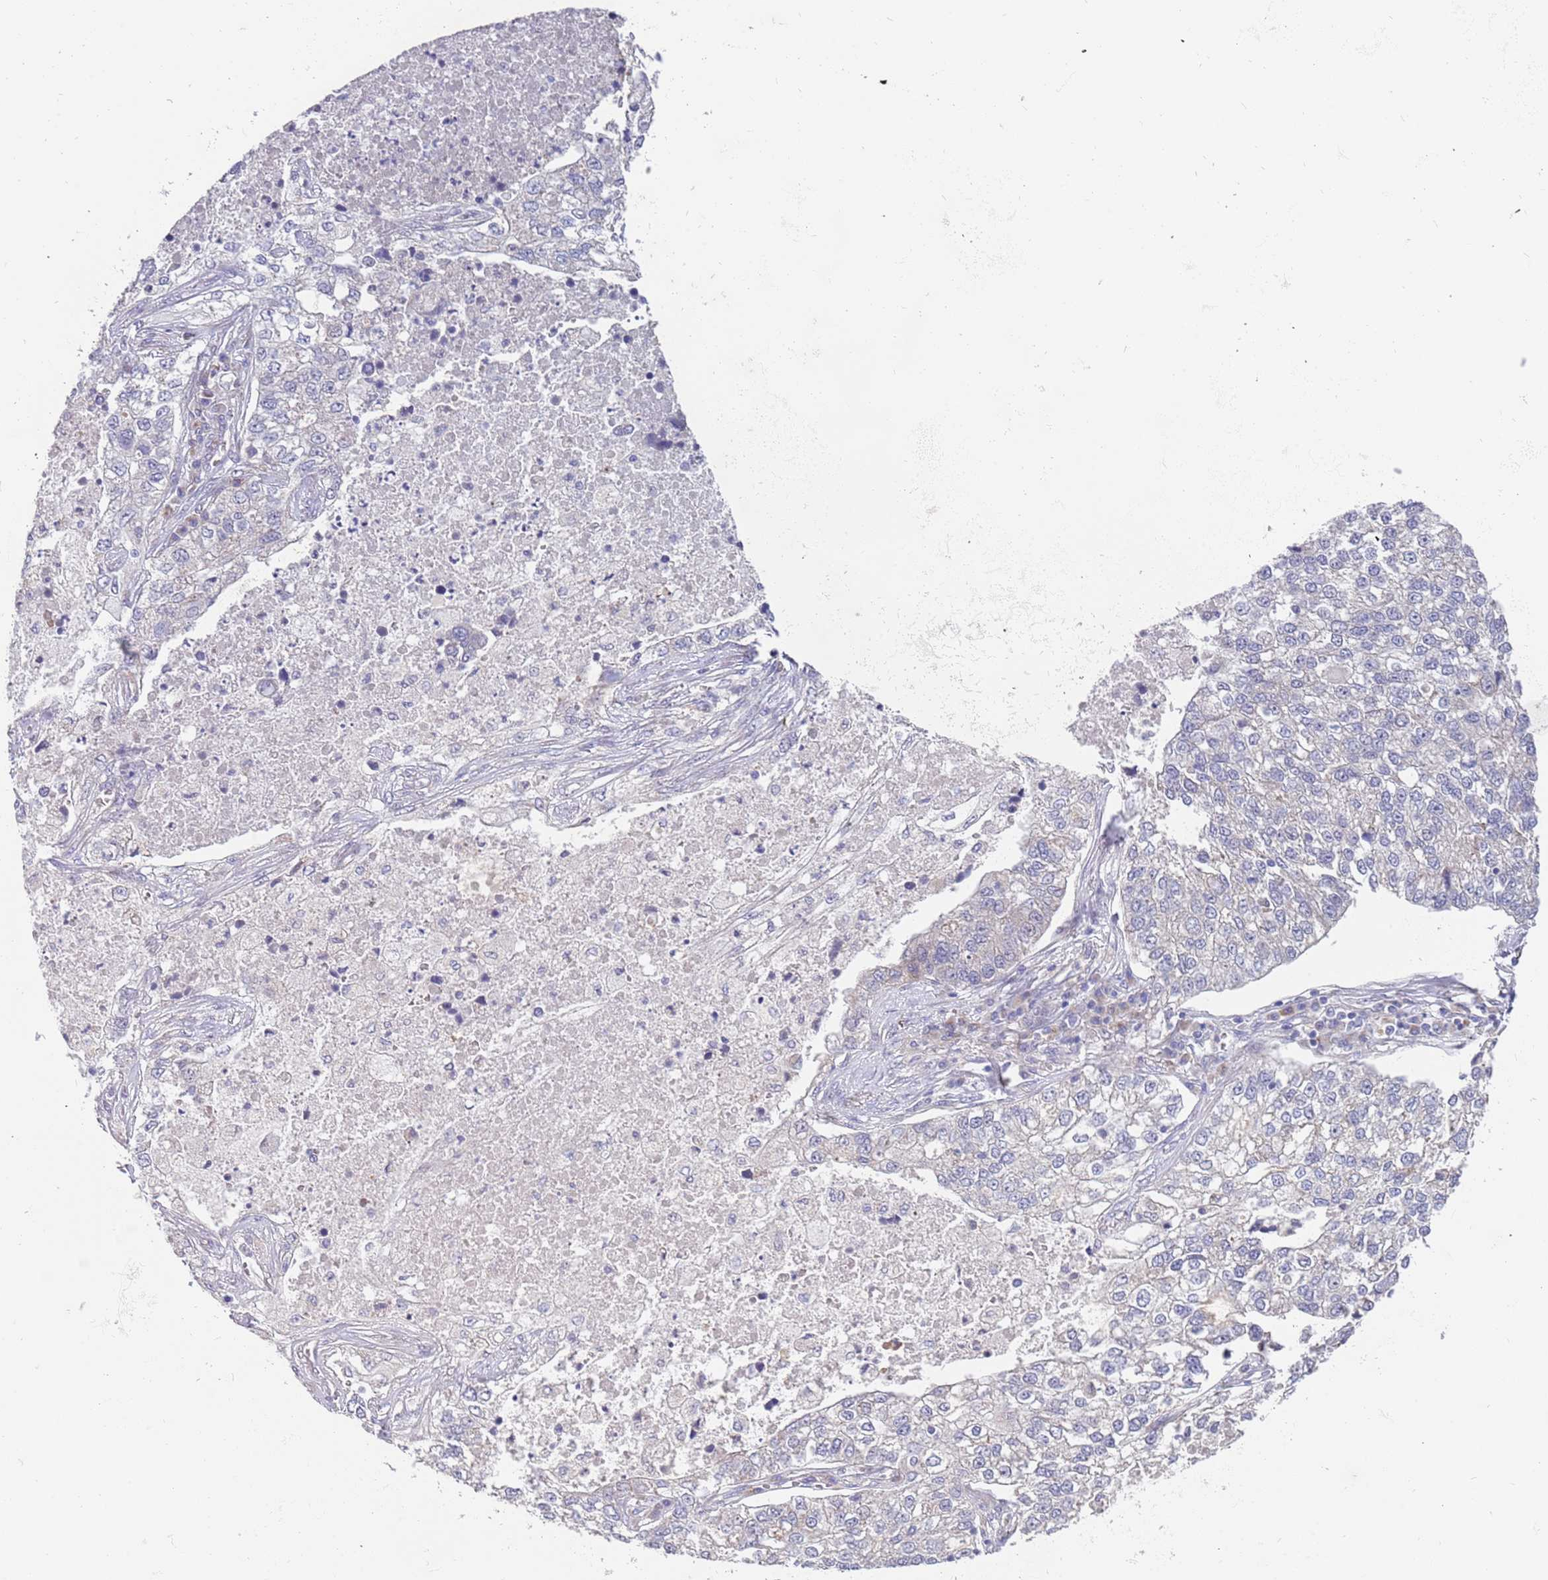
{"staining": {"intensity": "negative", "quantity": "none", "location": "none"}, "tissue": "lung cancer", "cell_type": "Tumor cells", "image_type": "cancer", "snomed": [{"axis": "morphology", "description": "Adenocarcinoma, NOS"}, {"axis": "topography", "description": "Lung"}], "caption": "Immunohistochemistry (IHC) photomicrograph of lung cancer (adenocarcinoma) stained for a protein (brown), which demonstrates no positivity in tumor cells.", "gene": "ZNF746", "patient": {"sex": "male", "age": 49}}